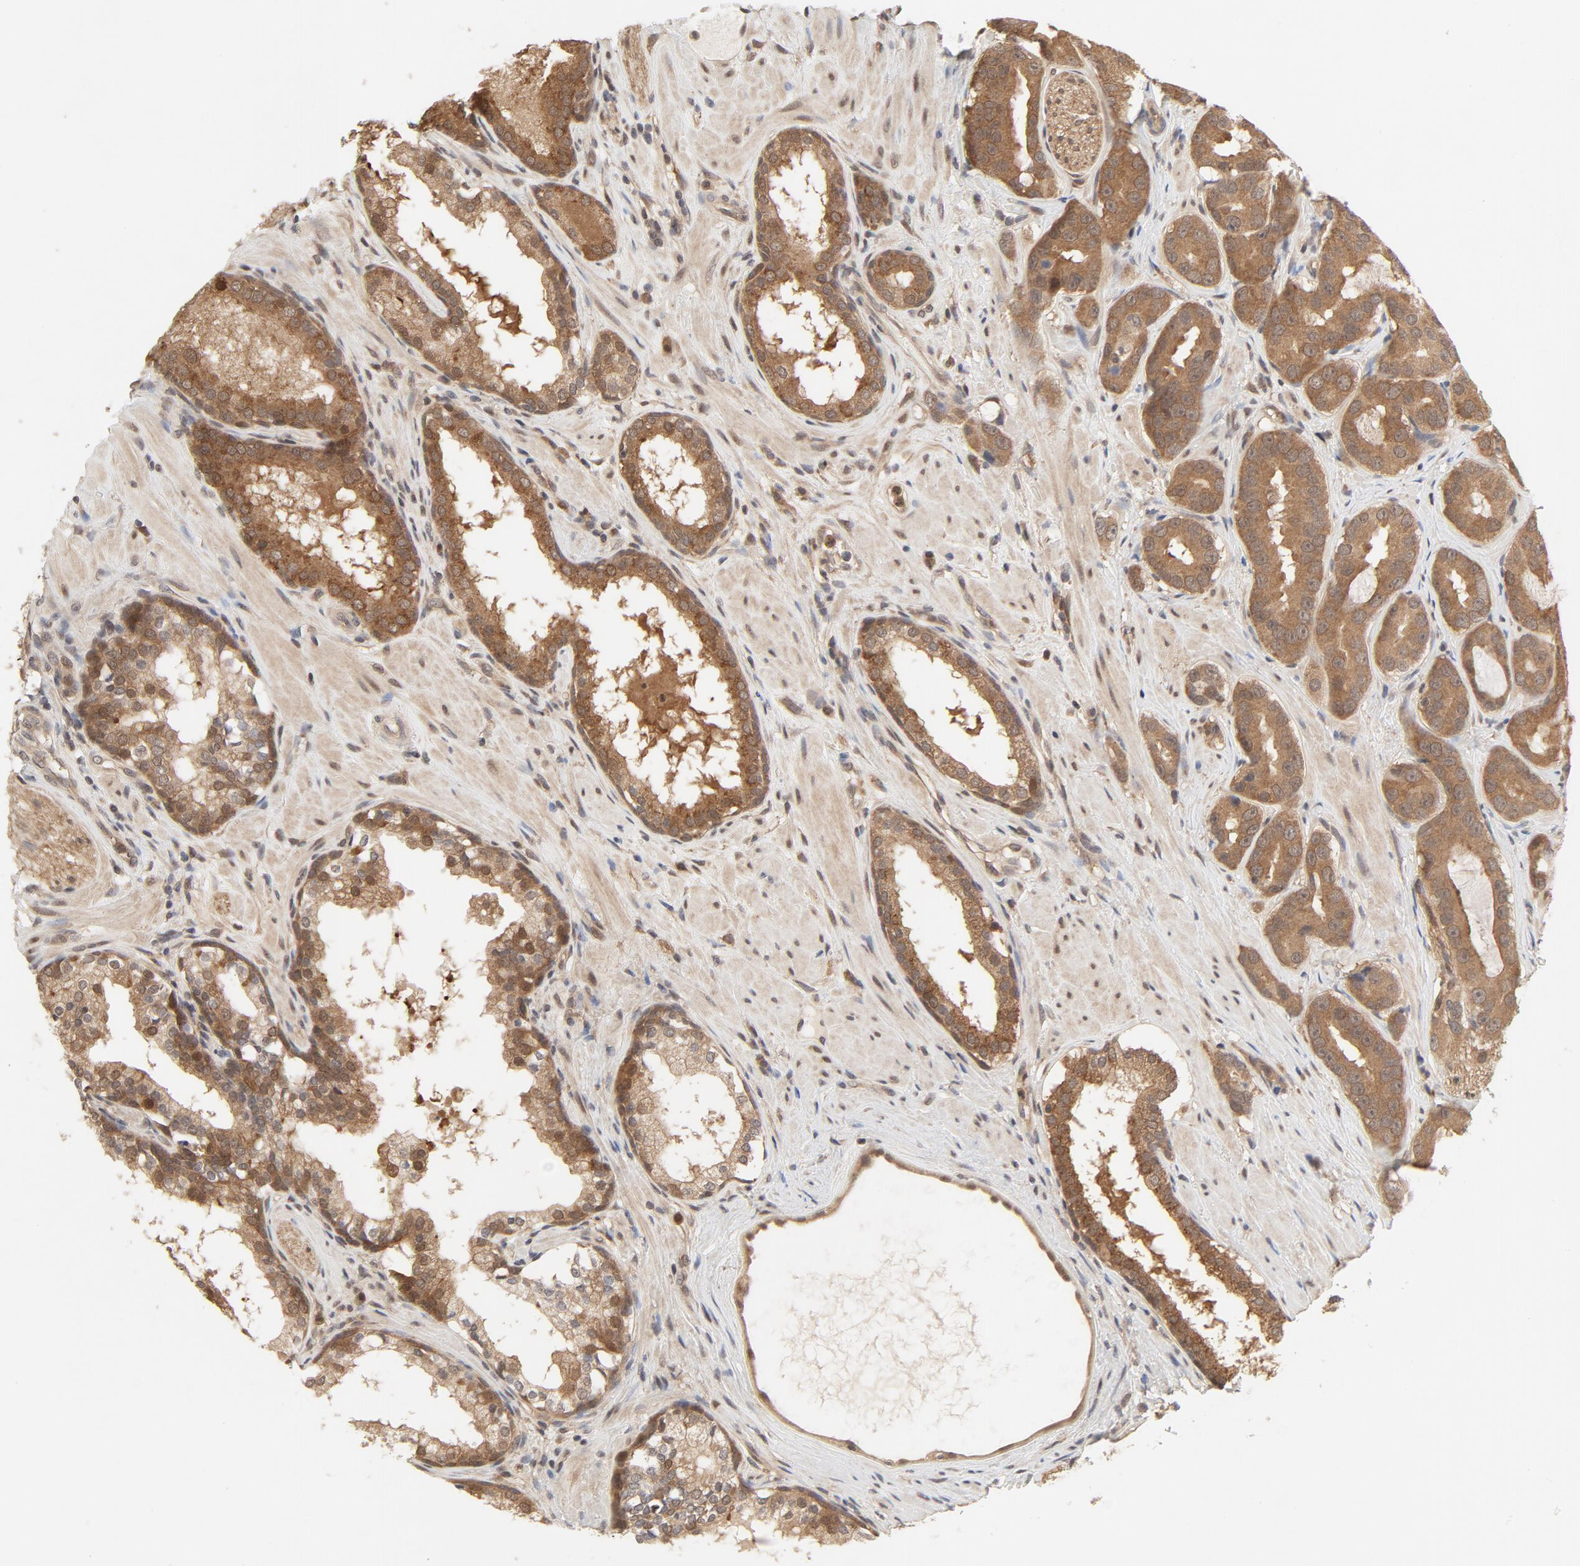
{"staining": {"intensity": "moderate", "quantity": ">75%", "location": "cytoplasmic/membranous,nuclear"}, "tissue": "prostate cancer", "cell_type": "Tumor cells", "image_type": "cancer", "snomed": [{"axis": "morphology", "description": "Adenocarcinoma, Low grade"}, {"axis": "topography", "description": "Prostate"}], "caption": "A brown stain shows moderate cytoplasmic/membranous and nuclear expression of a protein in prostate cancer (low-grade adenocarcinoma) tumor cells.", "gene": "NEDD8", "patient": {"sex": "male", "age": 59}}